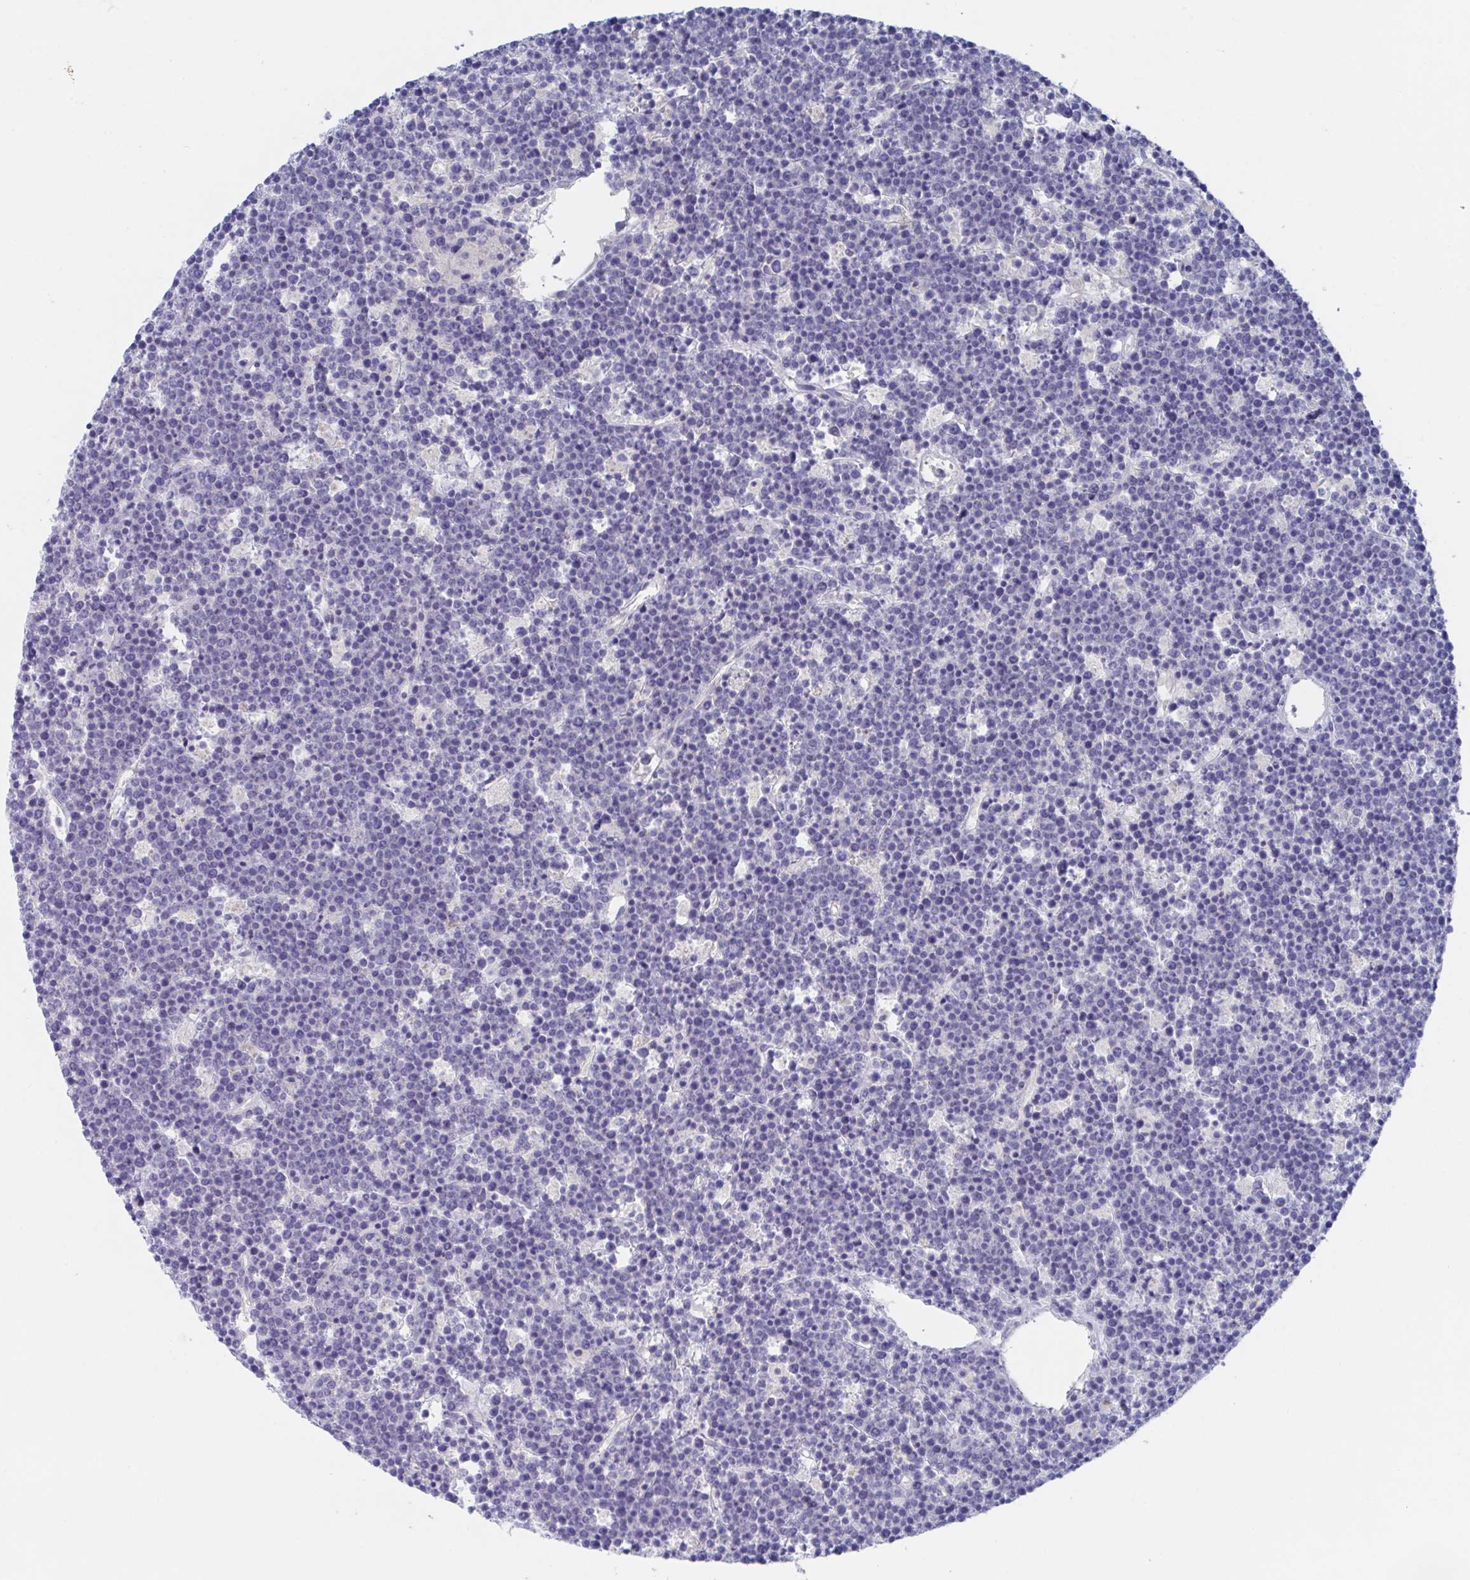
{"staining": {"intensity": "negative", "quantity": "none", "location": "none"}, "tissue": "lymphoma", "cell_type": "Tumor cells", "image_type": "cancer", "snomed": [{"axis": "morphology", "description": "Malignant lymphoma, non-Hodgkin's type, High grade"}, {"axis": "topography", "description": "Ovary"}], "caption": "A high-resolution histopathology image shows immunohistochemistry staining of malignant lymphoma, non-Hodgkin's type (high-grade), which displays no significant staining in tumor cells. Nuclei are stained in blue.", "gene": "TNFAIP6", "patient": {"sex": "female", "age": 56}}